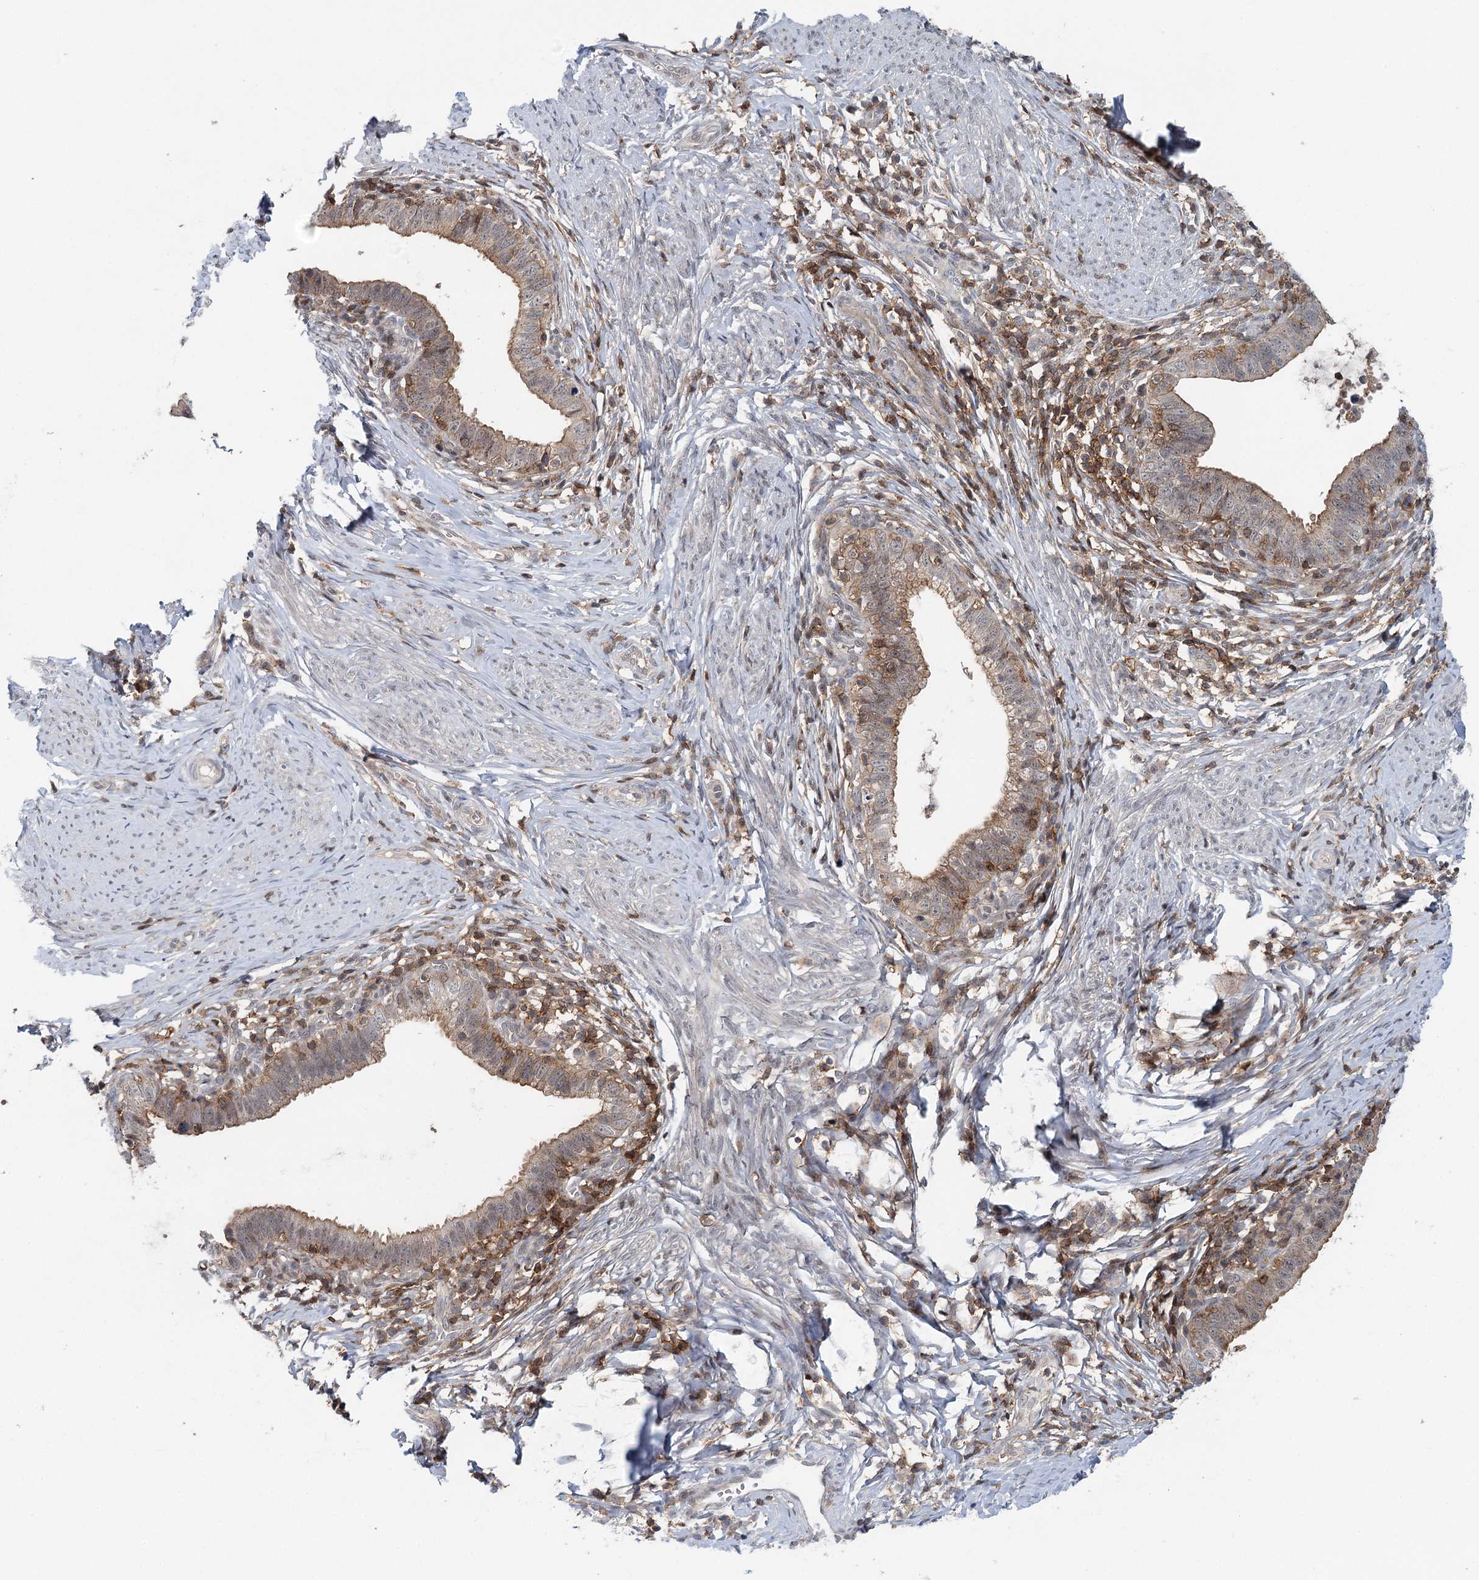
{"staining": {"intensity": "weak", "quantity": "<25%", "location": "nuclear"}, "tissue": "cervical cancer", "cell_type": "Tumor cells", "image_type": "cancer", "snomed": [{"axis": "morphology", "description": "Adenocarcinoma, NOS"}, {"axis": "topography", "description": "Cervix"}], "caption": "IHC histopathology image of neoplastic tissue: cervical cancer stained with DAB demonstrates no significant protein staining in tumor cells.", "gene": "CDC42SE2", "patient": {"sex": "female", "age": 36}}